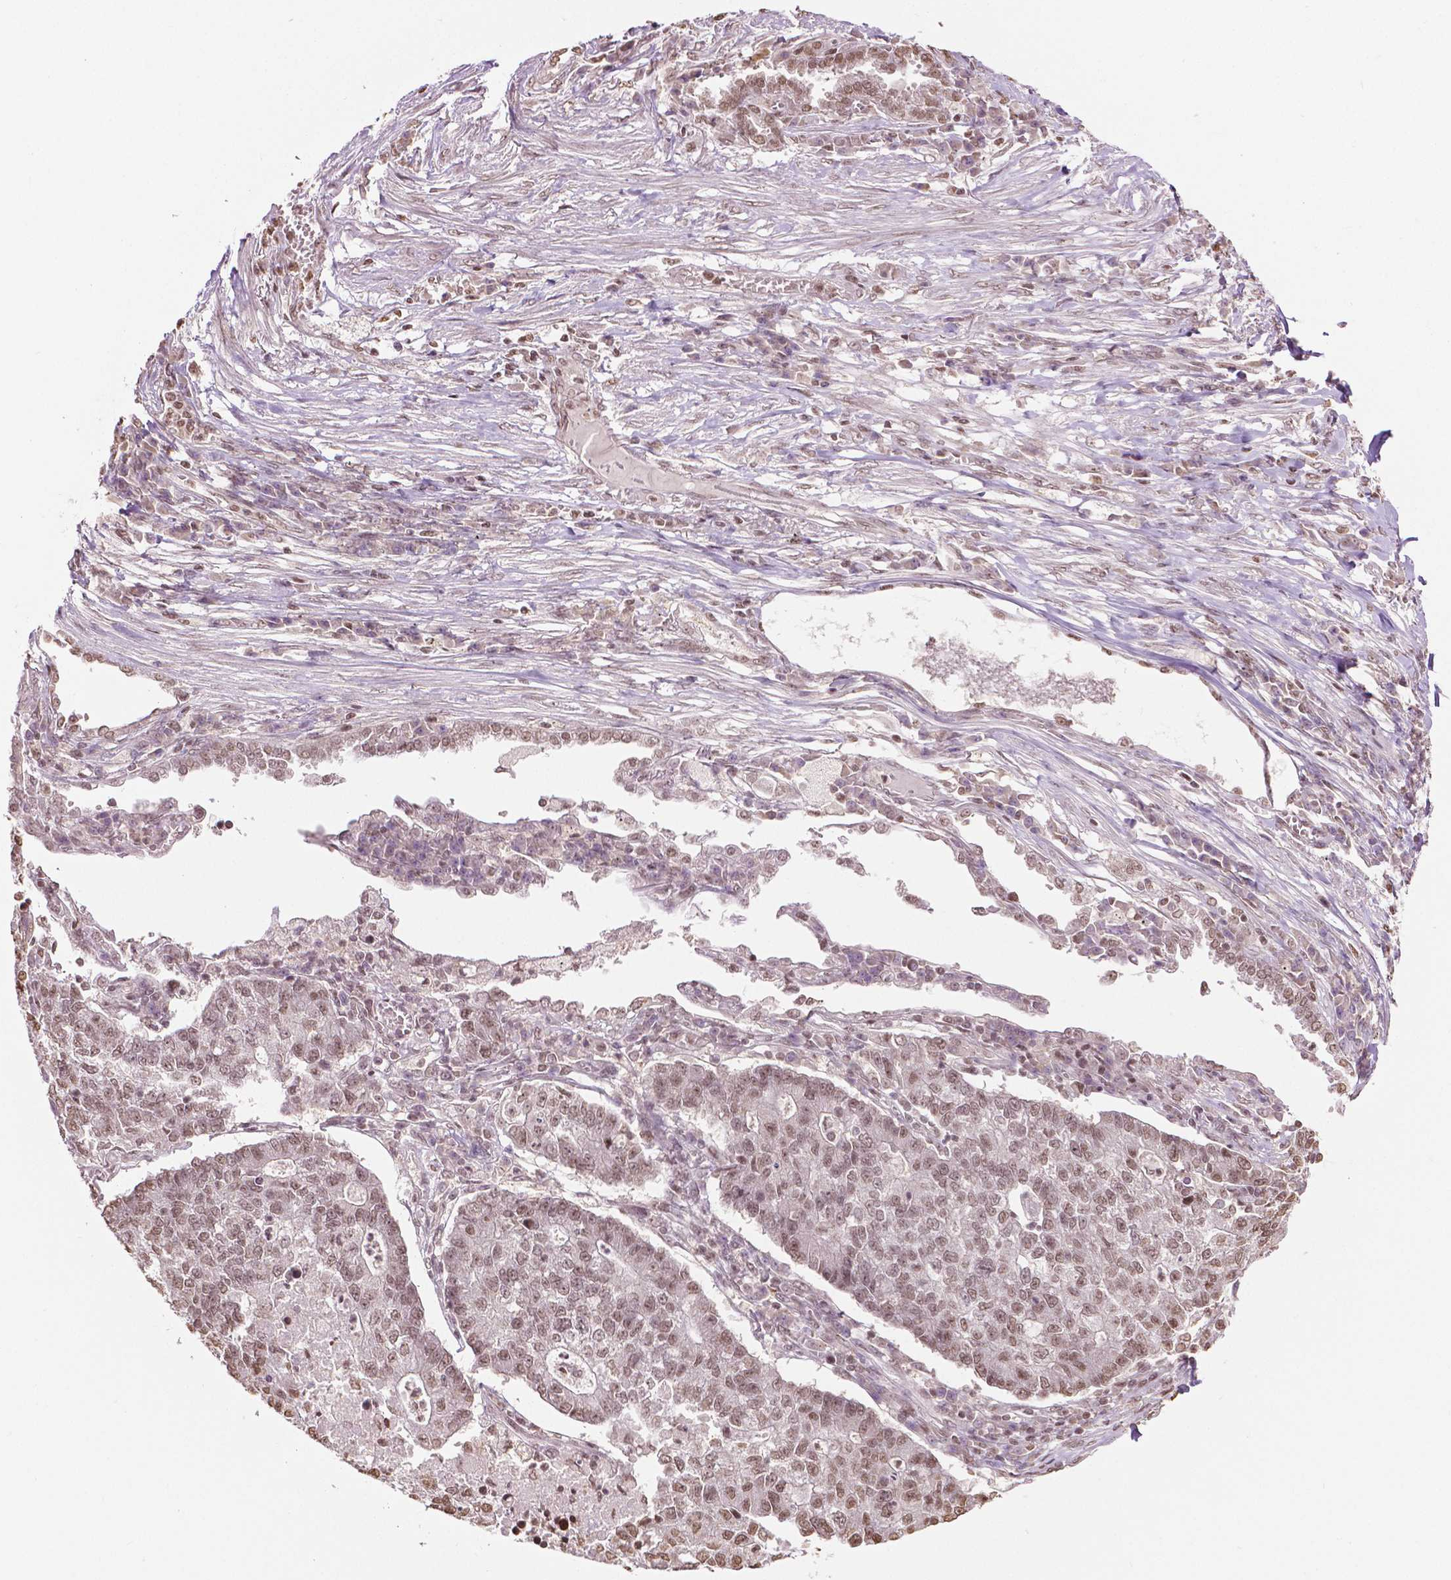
{"staining": {"intensity": "moderate", "quantity": ">75%", "location": "nuclear"}, "tissue": "lung cancer", "cell_type": "Tumor cells", "image_type": "cancer", "snomed": [{"axis": "morphology", "description": "Adenocarcinoma, NOS"}, {"axis": "topography", "description": "Lung"}], "caption": "Protein analysis of lung adenocarcinoma tissue reveals moderate nuclear positivity in about >75% of tumor cells. The protein is shown in brown color, while the nuclei are stained blue.", "gene": "DEK", "patient": {"sex": "male", "age": 57}}